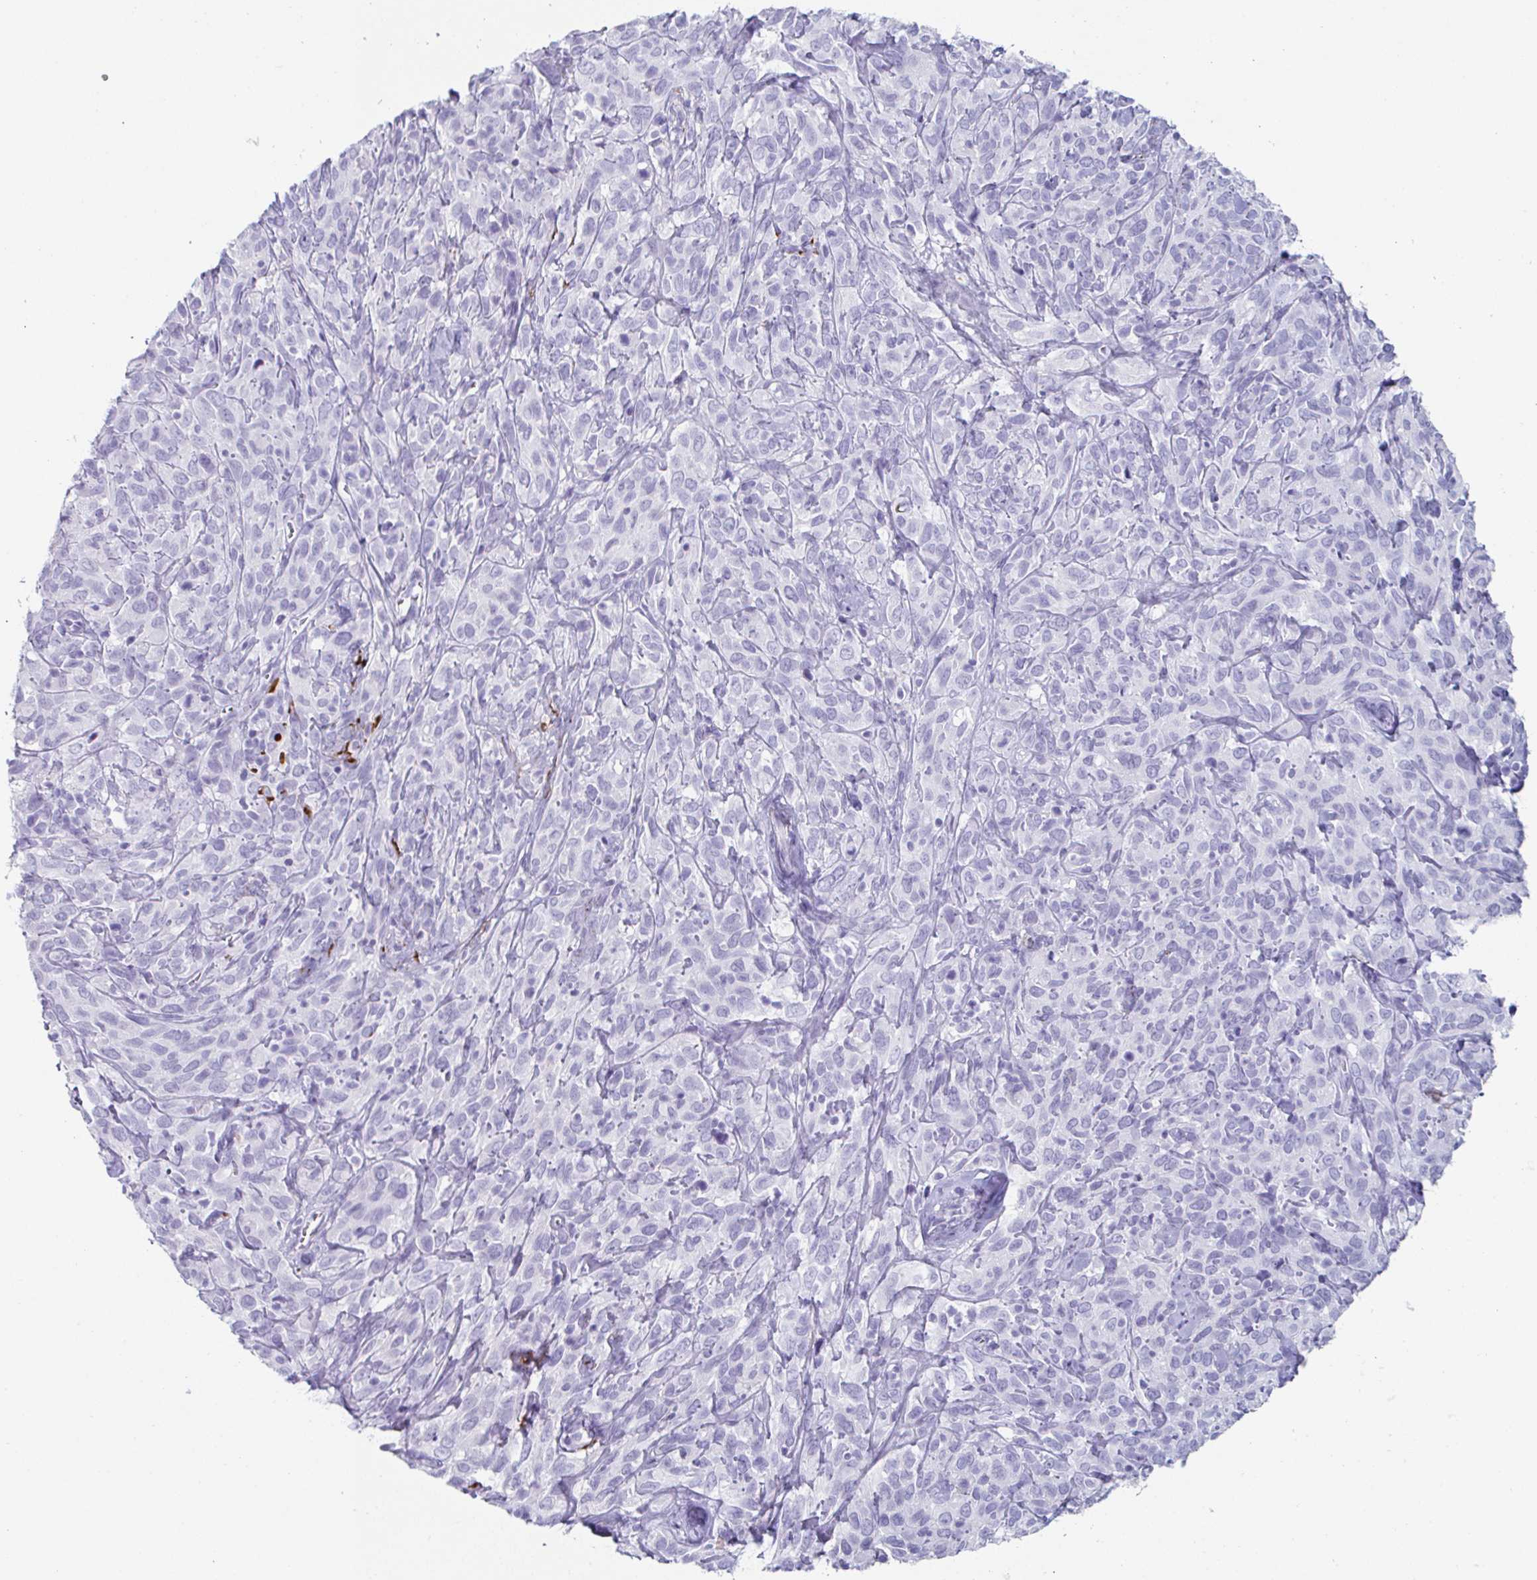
{"staining": {"intensity": "negative", "quantity": "none", "location": "none"}, "tissue": "cervical cancer", "cell_type": "Tumor cells", "image_type": "cancer", "snomed": [{"axis": "morphology", "description": "Normal tissue, NOS"}, {"axis": "morphology", "description": "Squamous cell carcinoma, NOS"}, {"axis": "topography", "description": "Cervix"}], "caption": "Protein analysis of cervical squamous cell carcinoma displays no significant expression in tumor cells.", "gene": "CREG2", "patient": {"sex": "female", "age": 51}}